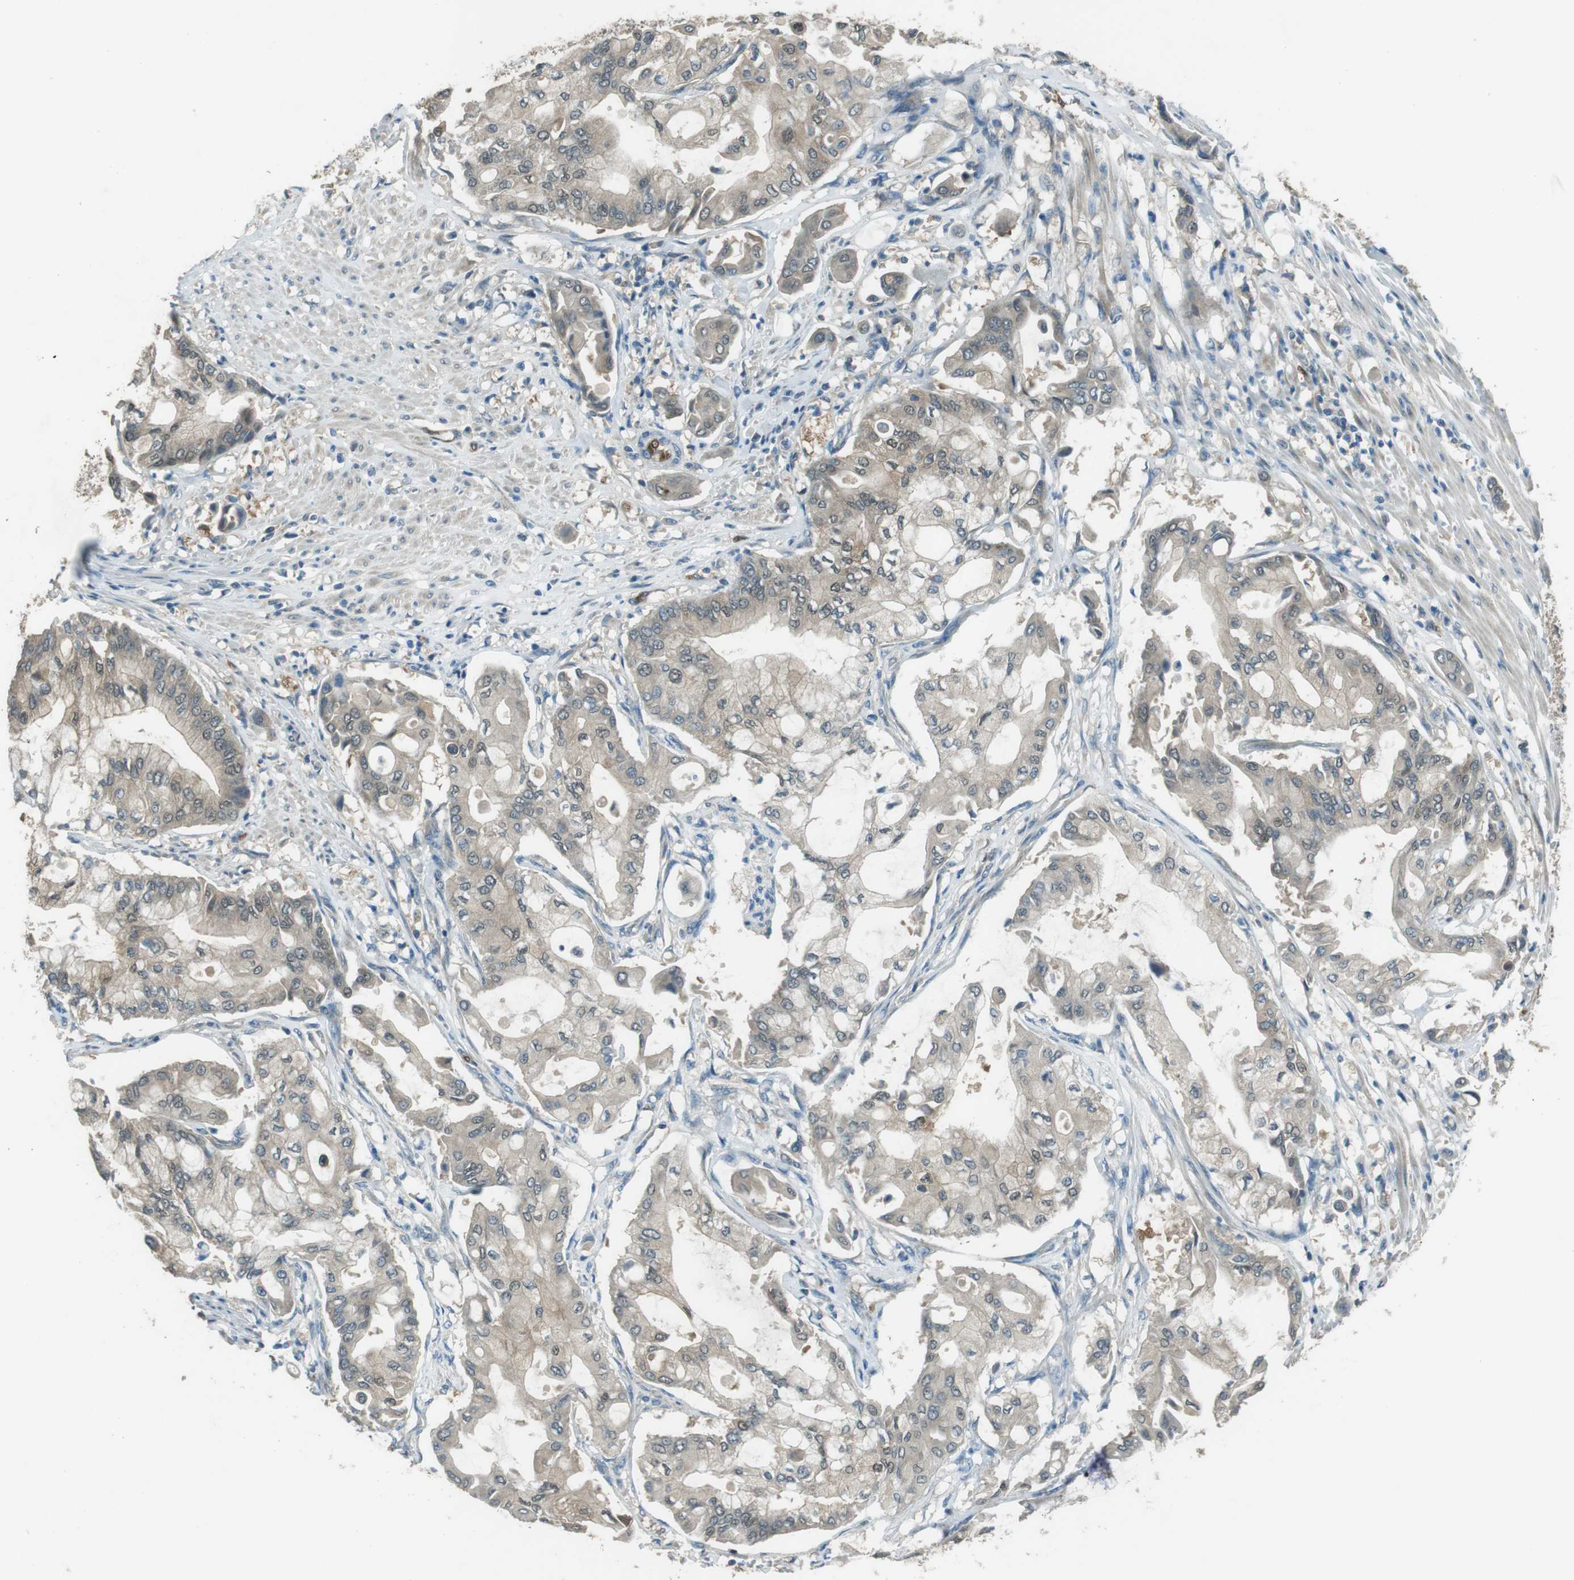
{"staining": {"intensity": "weak", "quantity": "25%-75%", "location": "cytoplasmic/membranous,nuclear"}, "tissue": "pancreatic cancer", "cell_type": "Tumor cells", "image_type": "cancer", "snomed": [{"axis": "morphology", "description": "Adenocarcinoma, NOS"}, {"axis": "morphology", "description": "Adenocarcinoma, metastatic, NOS"}, {"axis": "topography", "description": "Lymph node"}, {"axis": "topography", "description": "Pancreas"}, {"axis": "topography", "description": "Duodenum"}], "caption": "Protein staining exhibits weak cytoplasmic/membranous and nuclear staining in about 25%-75% of tumor cells in pancreatic adenocarcinoma. Nuclei are stained in blue.", "gene": "MFAP3", "patient": {"sex": "female", "age": 64}}